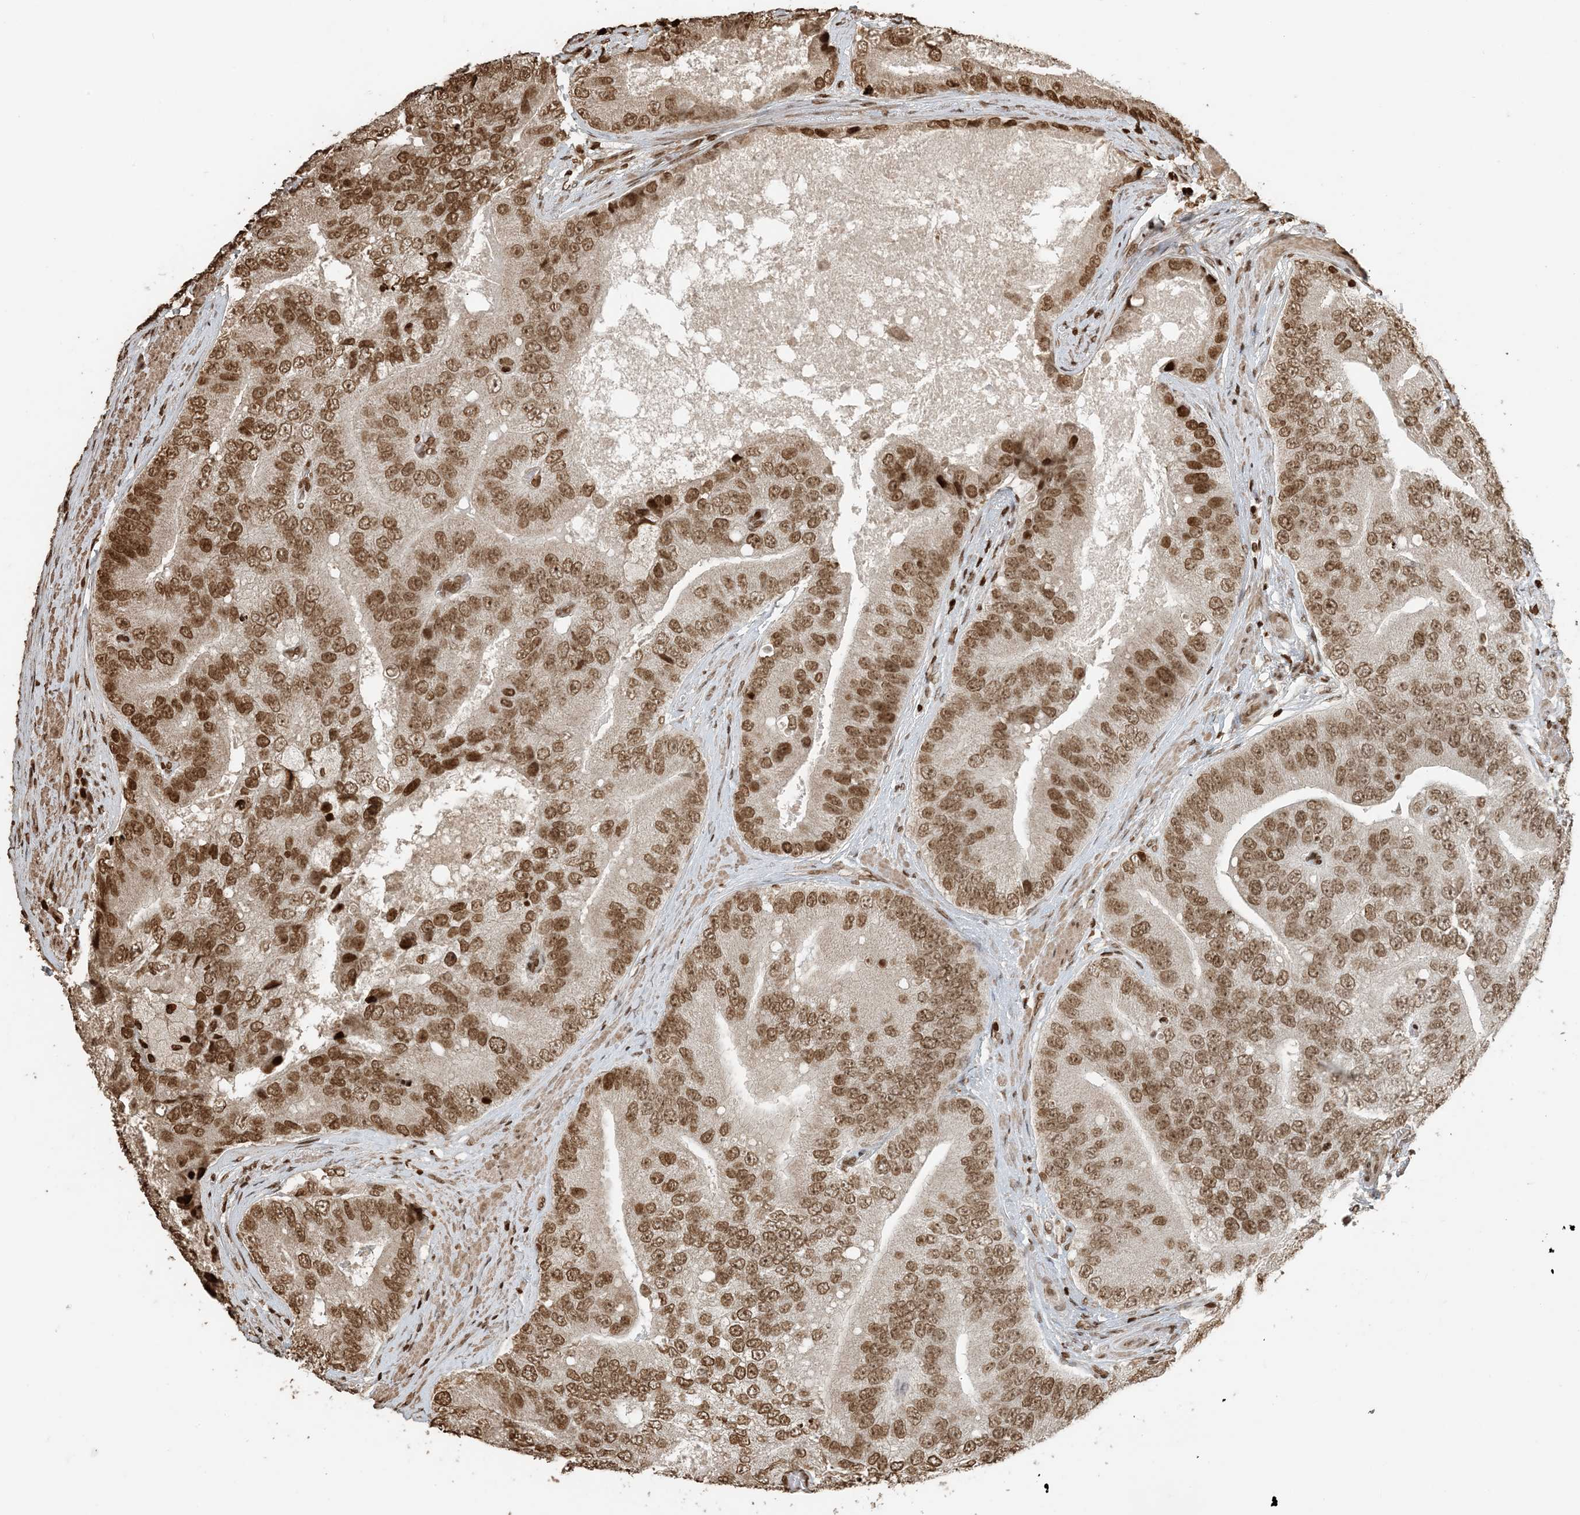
{"staining": {"intensity": "moderate", "quantity": ">75%", "location": "nuclear"}, "tissue": "prostate cancer", "cell_type": "Tumor cells", "image_type": "cancer", "snomed": [{"axis": "morphology", "description": "Adenocarcinoma, High grade"}, {"axis": "topography", "description": "Prostate"}], "caption": "Brown immunohistochemical staining in prostate high-grade adenocarcinoma displays moderate nuclear staining in about >75% of tumor cells. Nuclei are stained in blue.", "gene": "H3-3B", "patient": {"sex": "male", "age": 70}}